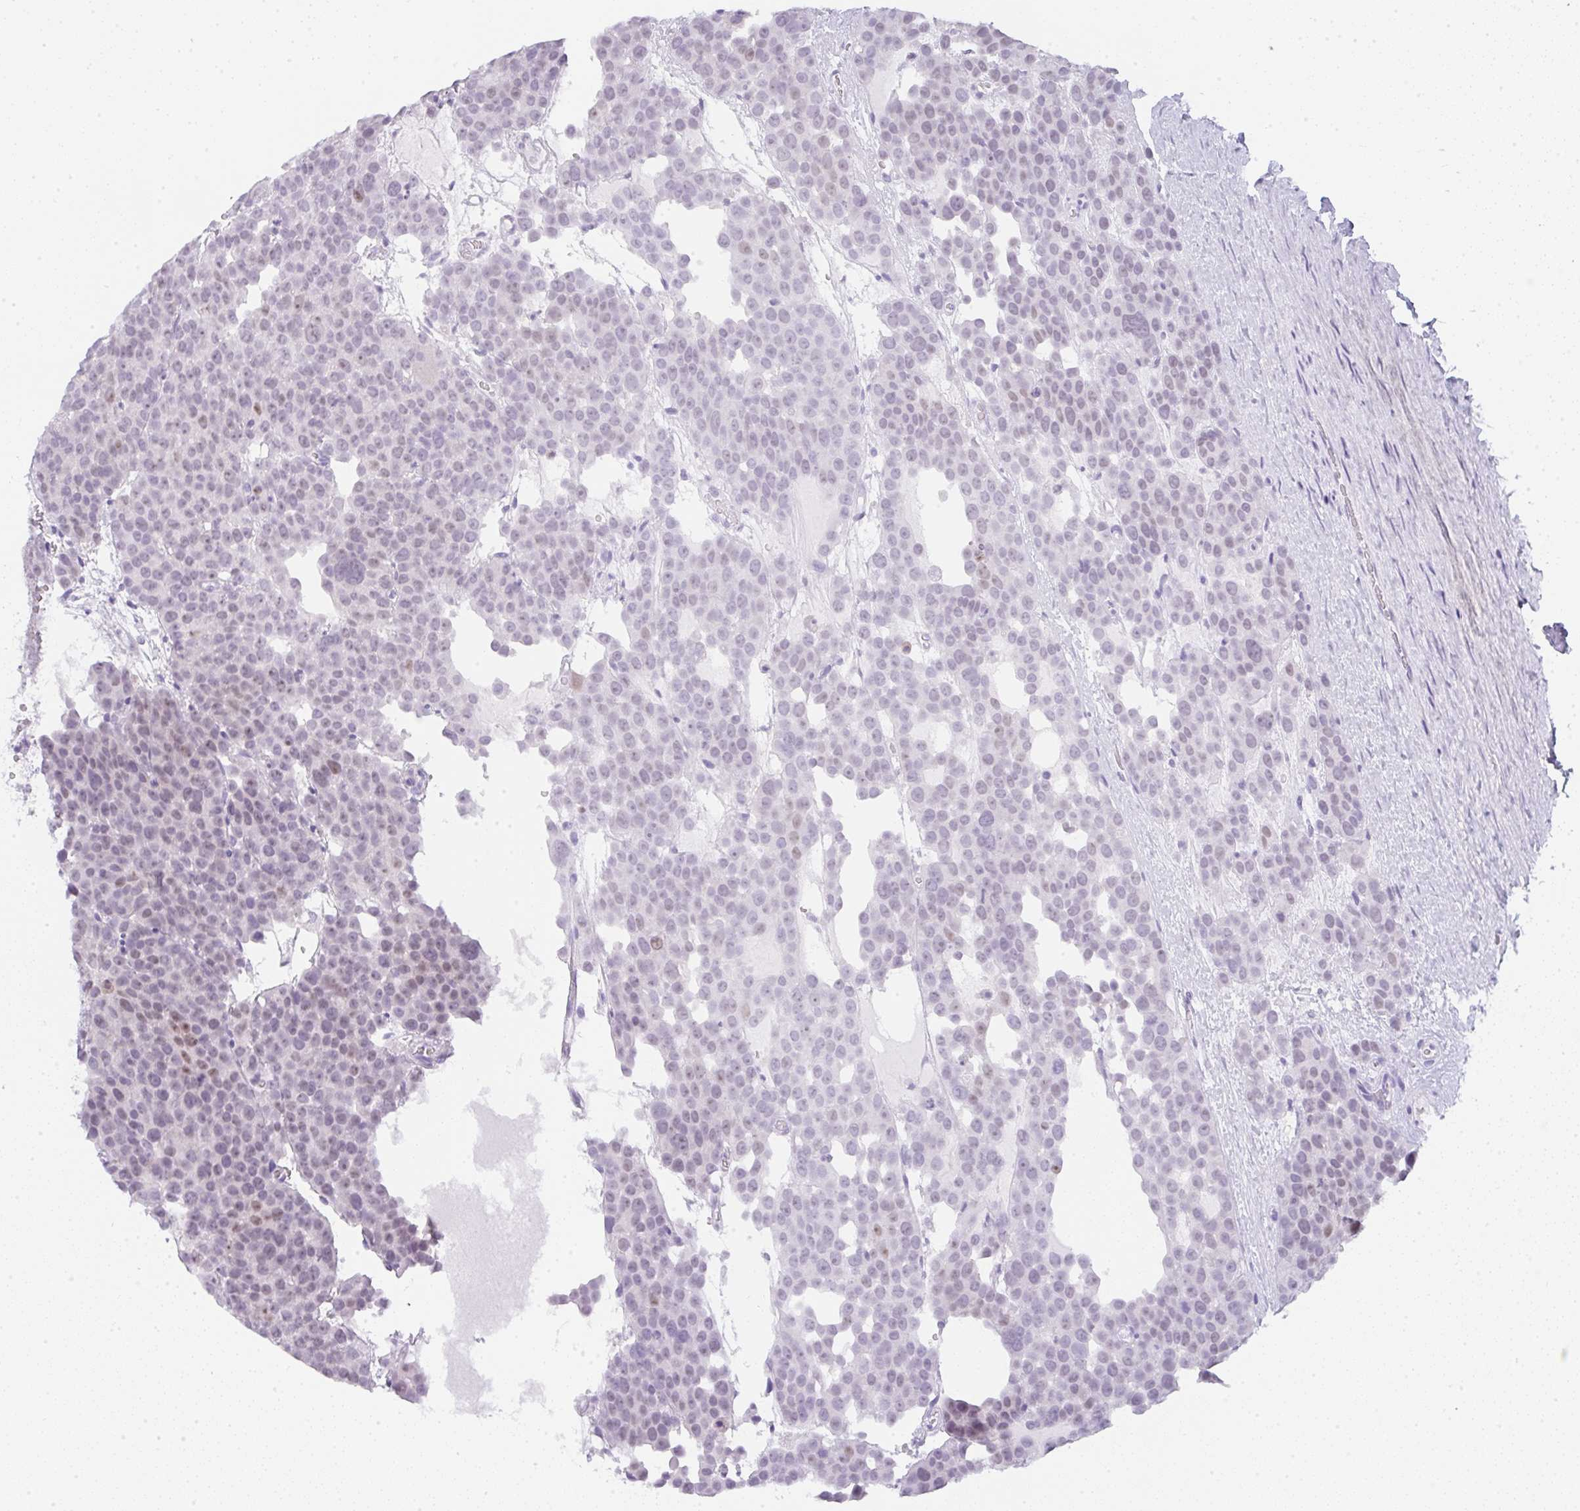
{"staining": {"intensity": "weak", "quantity": "<25%", "location": "nuclear"}, "tissue": "testis cancer", "cell_type": "Tumor cells", "image_type": "cancer", "snomed": [{"axis": "morphology", "description": "Seminoma, NOS"}, {"axis": "topography", "description": "Testis"}], "caption": "DAB (3,3'-diaminobenzidine) immunohistochemical staining of human seminoma (testis) demonstrates no significant positivity in tumor cells. Brightfield microscopy of IHC stained with DAB (brown) and hematoxylin (blue), captured at high magnification.", "gene": "LPAR4", "patient": {"sex": "male", "age": 71}}